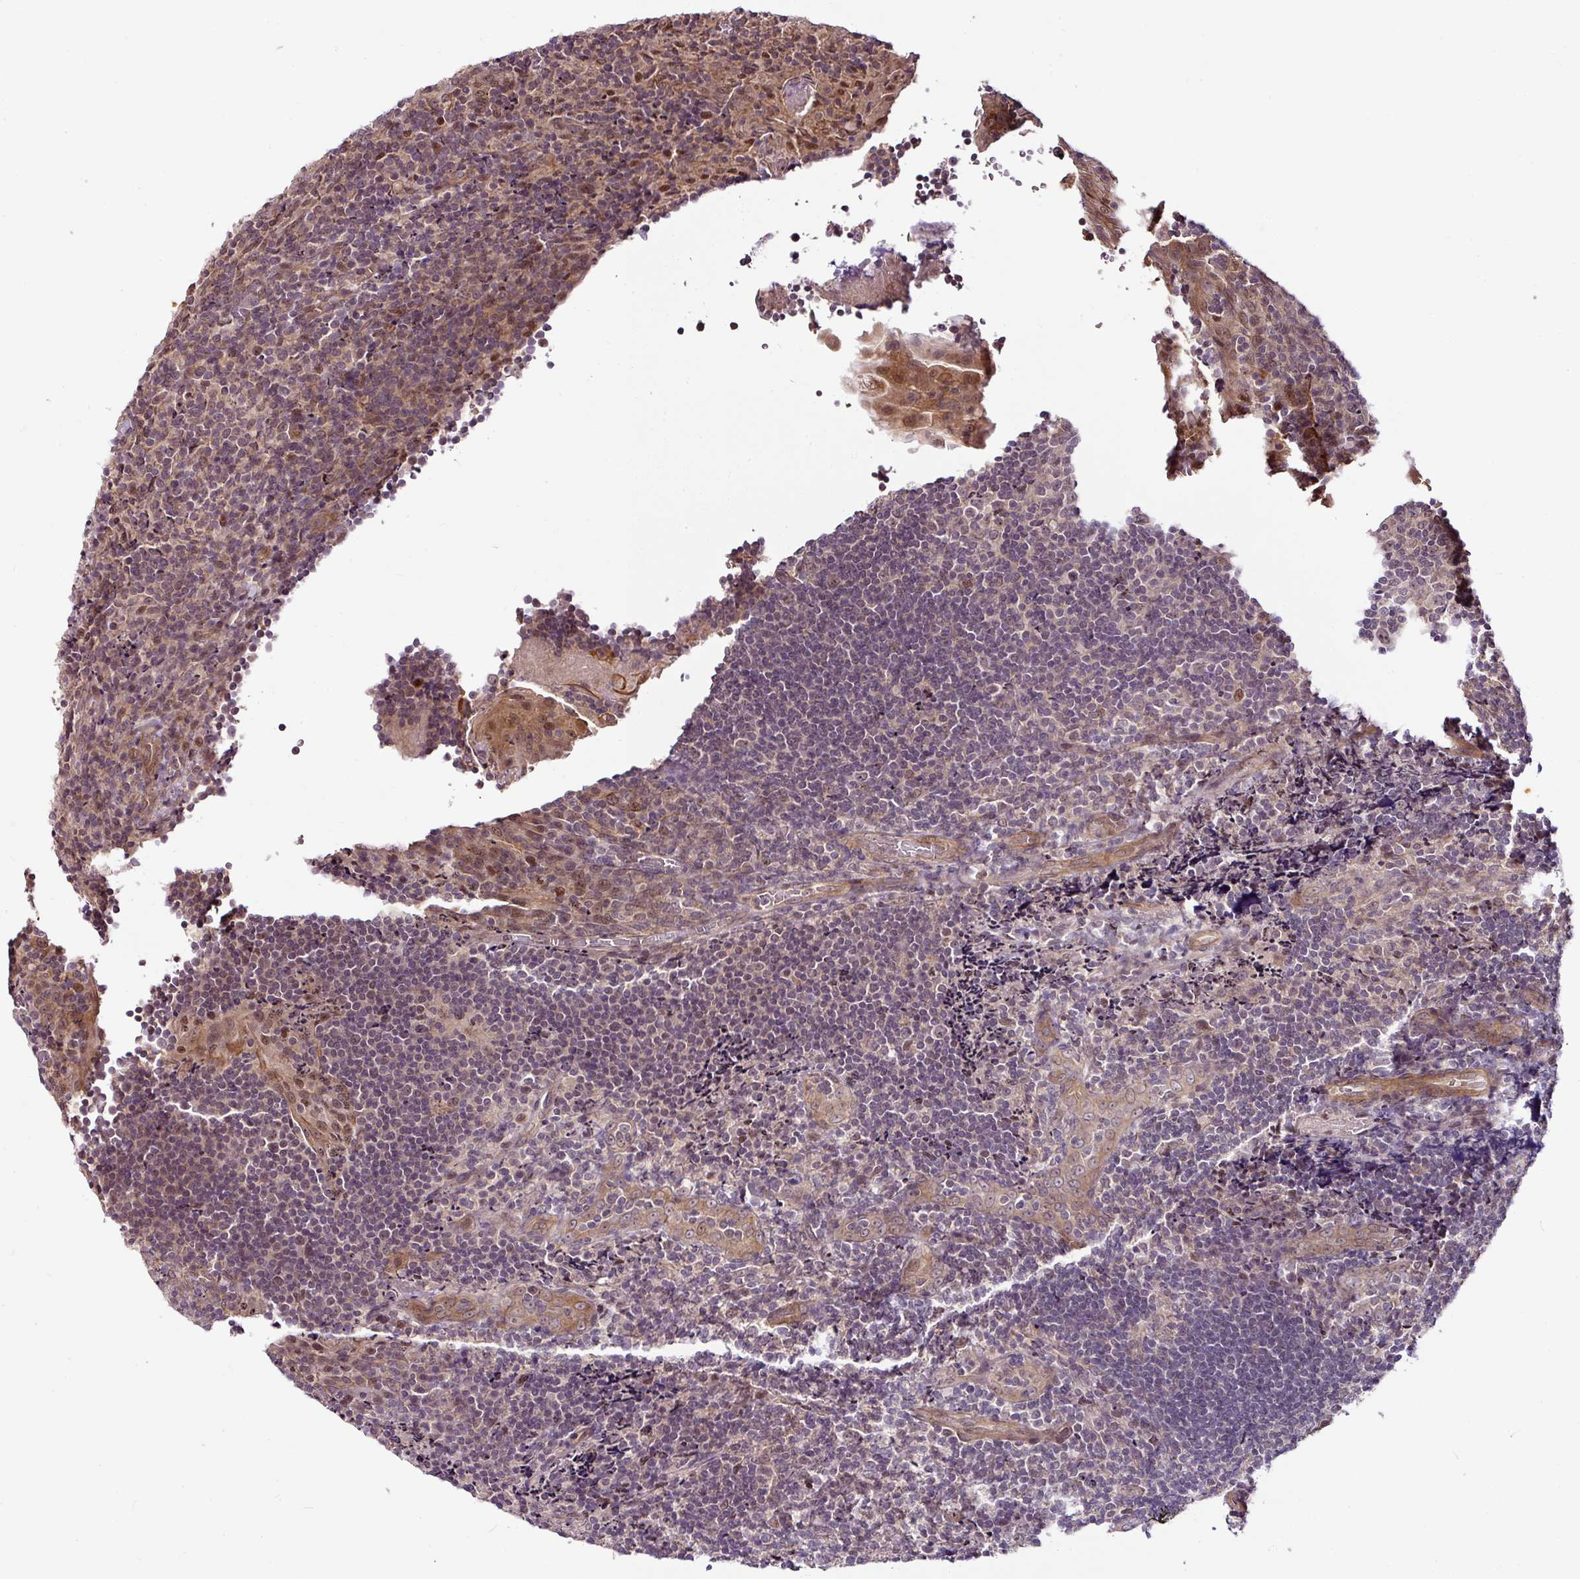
{"staining": {"intensity": "negative", "quantity": "none", "location": "none"}, "tissue": "tonsil", "cell_type": "Germinal center cells", "image_type": "normal", "snomed": [{"axis": "morphology", "description": "Normal tissue, NOS"}, {"axis": "topography", "description": "Tonsil"}], "caption": "Tonsil was stained to show a protein in brown. There is no significant staining in germinal center cells. (IHC, brightfield microscopy, high magnification).", "gene": "DCAF13", "patient": {"sex": "male", "age": 17}}